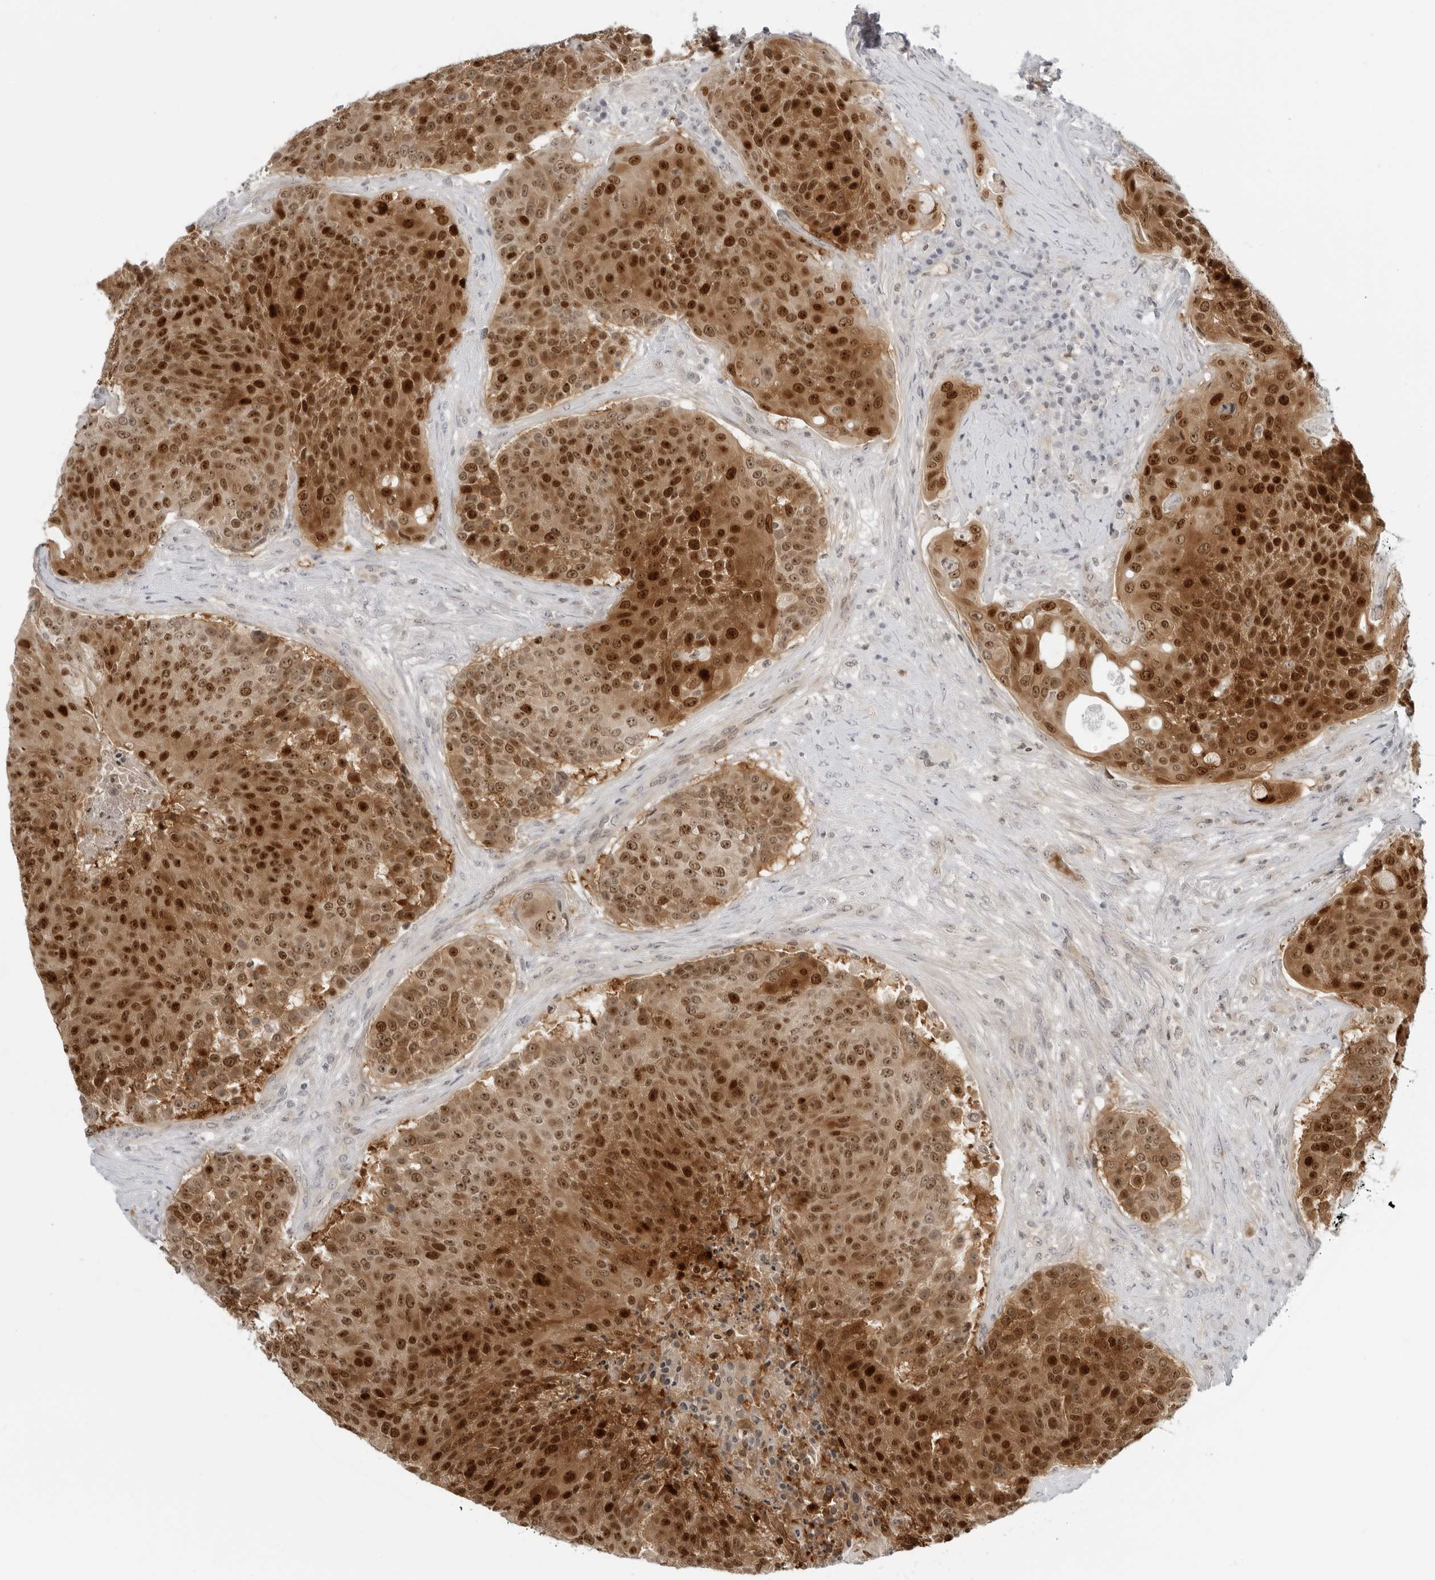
{"staining": {"intensity": "strong", "quantity": ">75%", "location": "cytoplasmic/membranous,nuclear"}, "tissue": "urothelial cancer", "cell_type": "Tumor cells", "image_type": "cancer", "snomed": [{"axis": "morphology", "description": "Urothelial carcinoma, High grade"}, {"axis": "topography", "description": "Urinary bladder"}], "caption": "High-grade urothelial carcinoma was stained to show a protein in brown. There is high levels of strong cytoplasmic/membranous and nuclear staining in about >75% of tumor cells.", "gene": "SUGCT", "patient": {"sex": "female", "age": 63}}